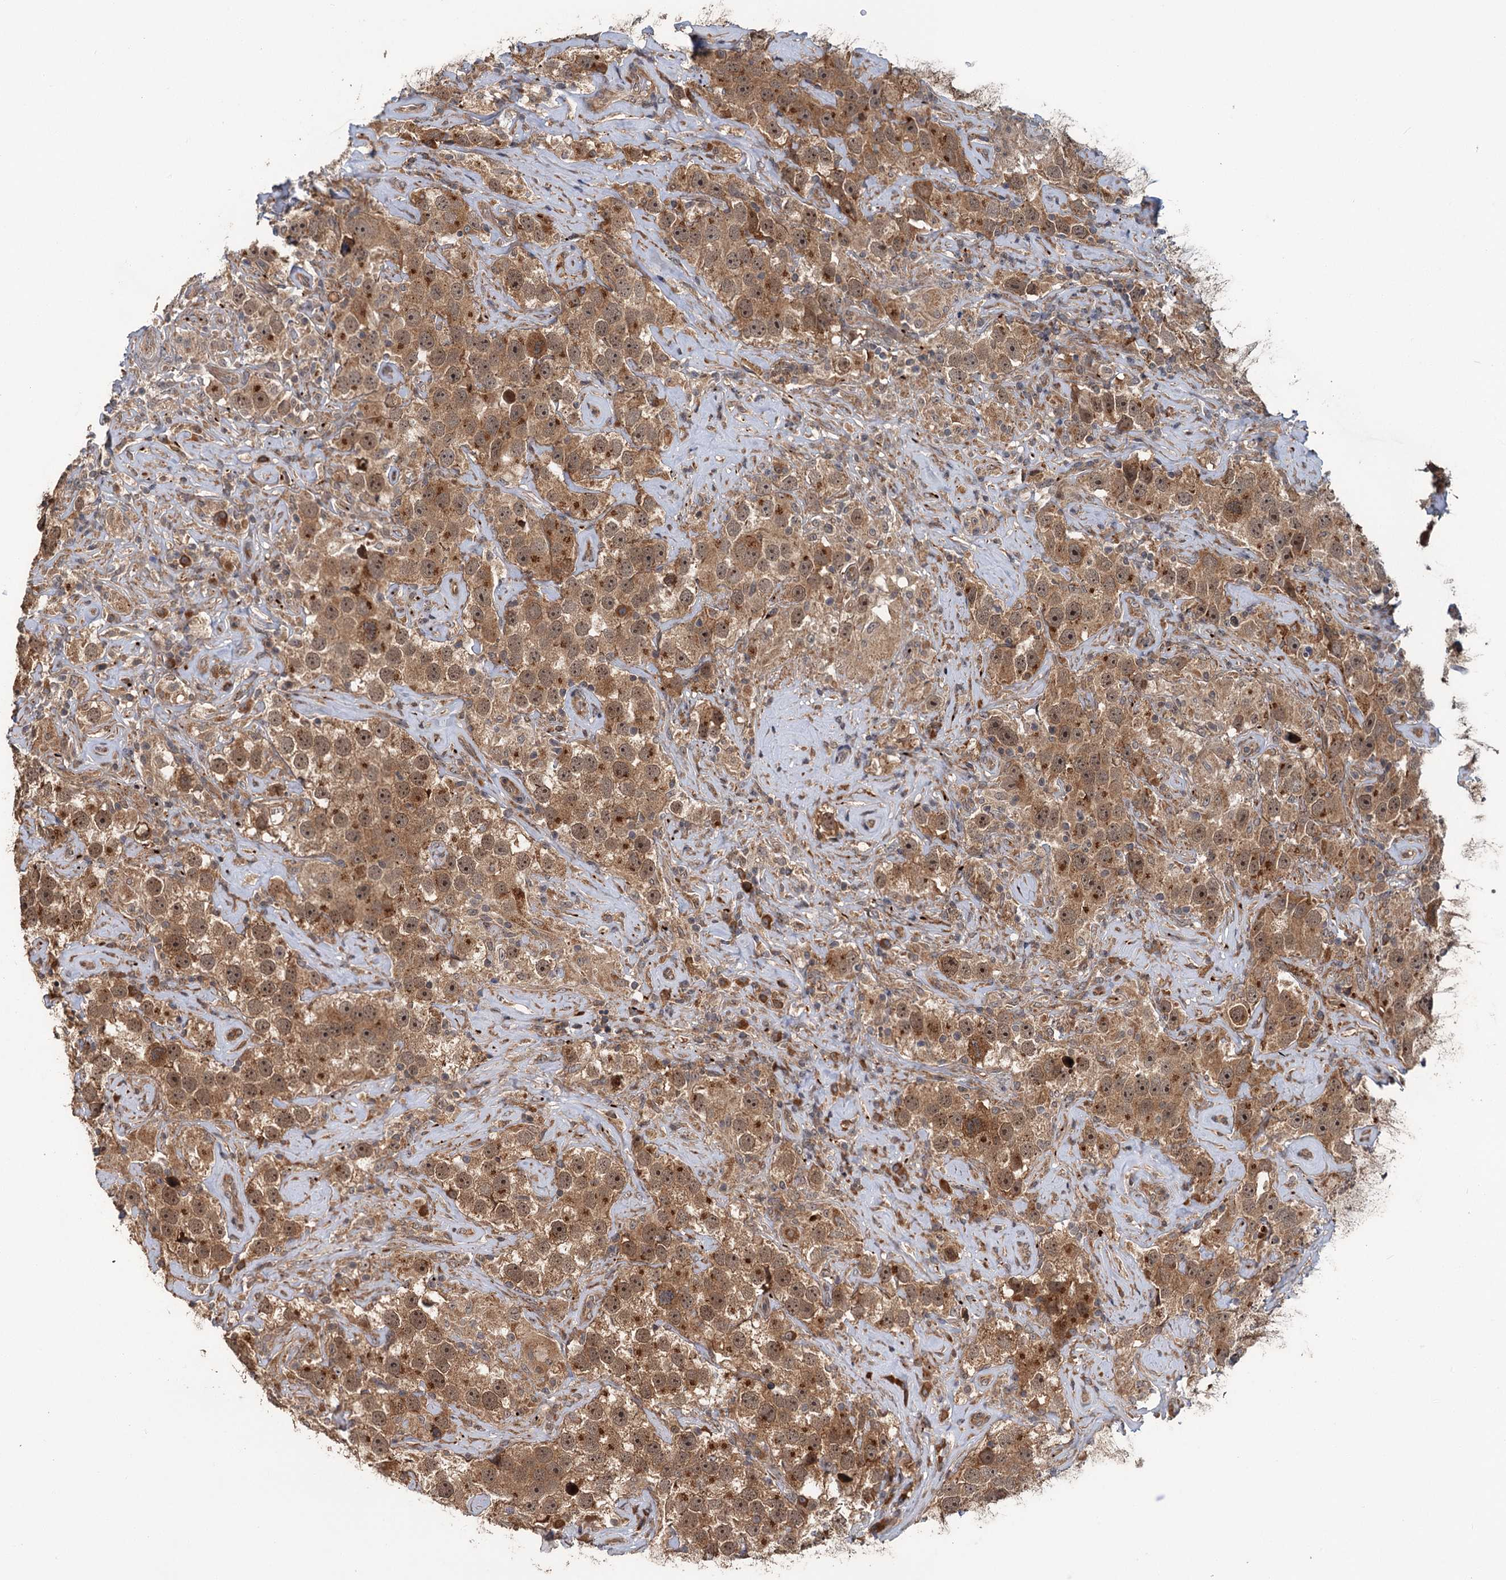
{"staining": {"intensity": "moderate", "quantity": ">75%", "location": "cytoplasmic/membranous,nuclear"}, "tissue": "testis cancer", "cell_type": "Tumor cells", "image_type": "cancer", "snomed": [{"axis": "morphology", "description": "Seminoma, NOS"}, {"axis": "topography", "description": "Testis"}], "caption": "The histopathology image displays a brown stain indicating the presence of a protein in the cytoplasmic/membranous and nuclear of tumor cells in seminoma (testis). The staining was performed using DAB to visualize the protein expression in brown, while the nuclei were stained in blue with hematoxylin (Magnification: 20x).", "gene": "KANSL2", "patient": {"sex": "male", "age": 49}}